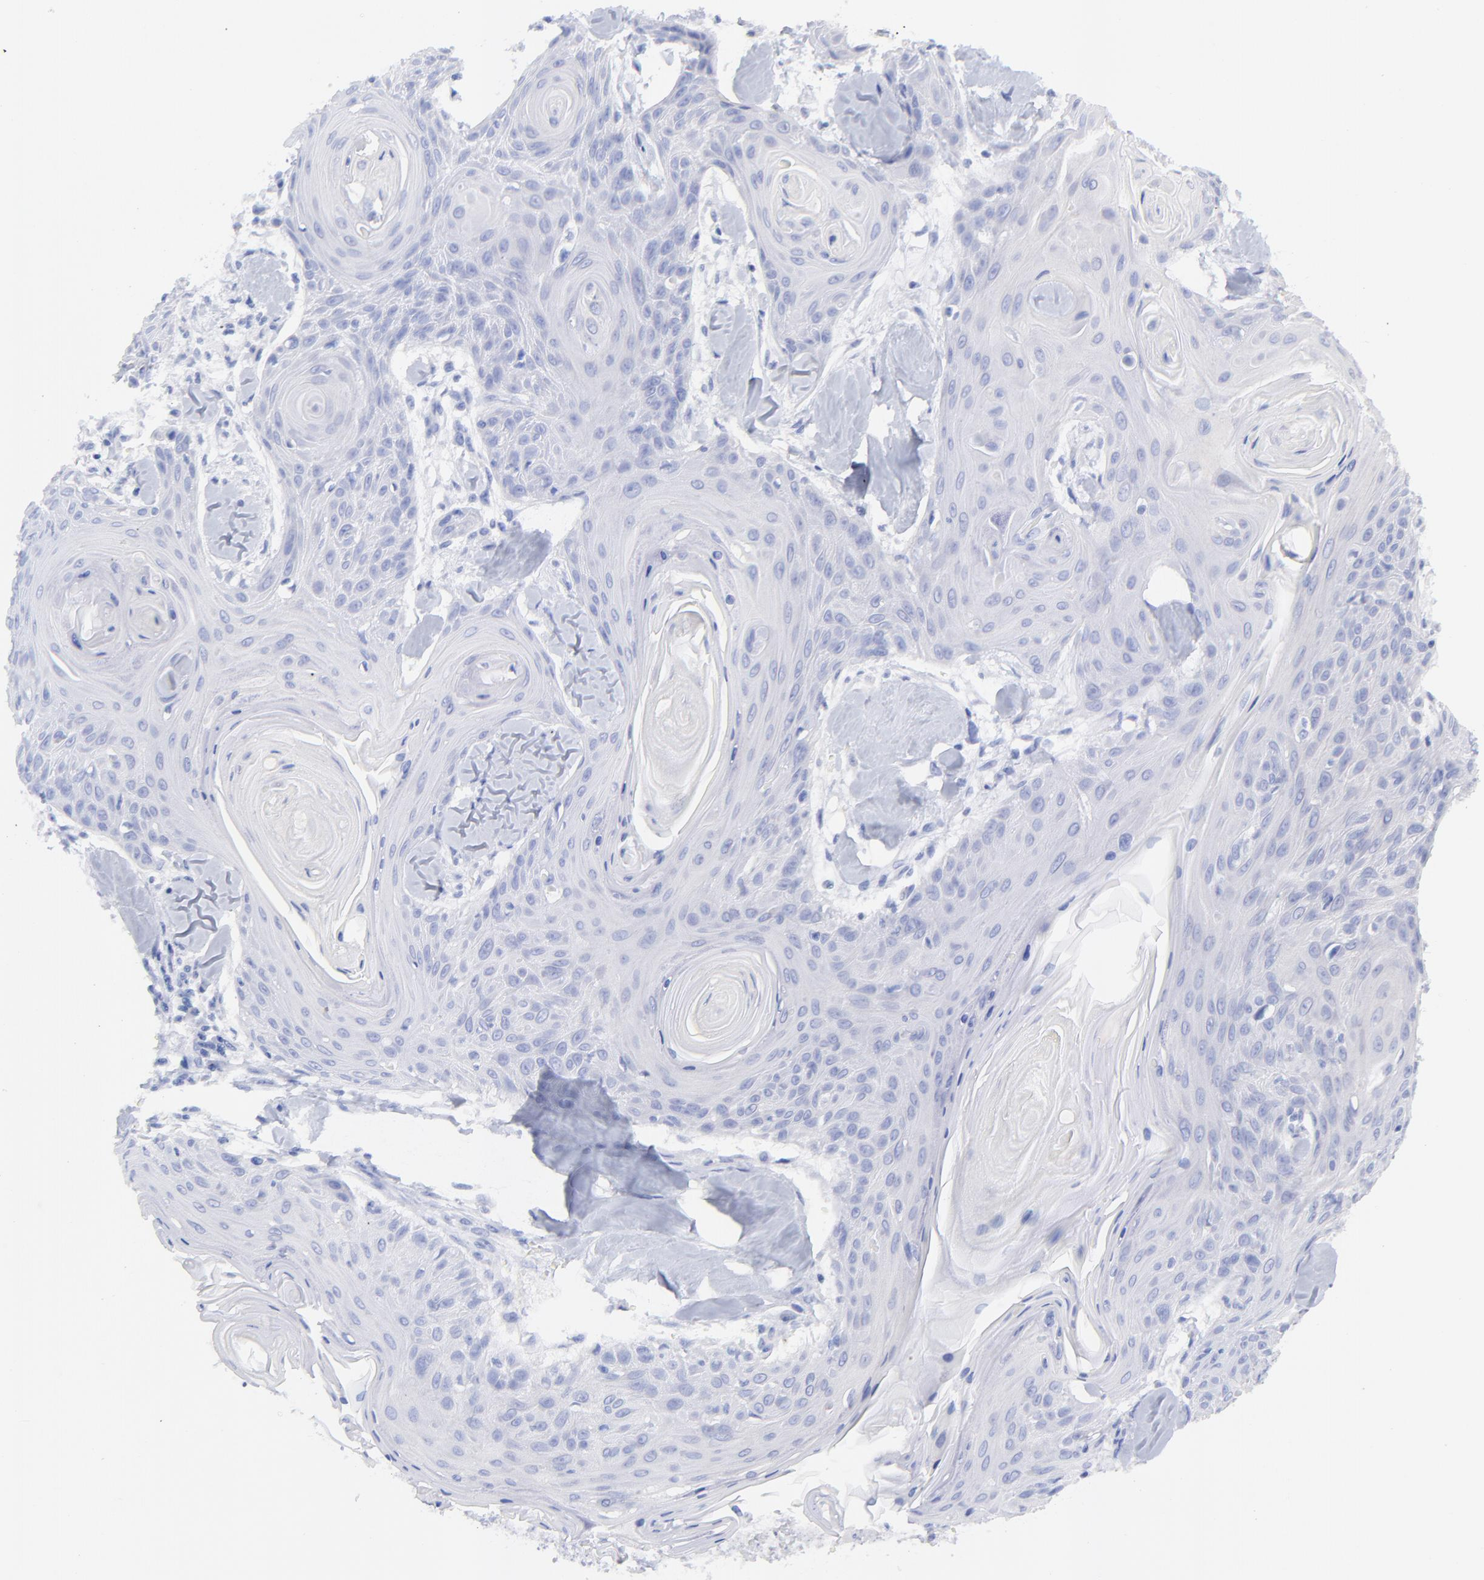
{"staining": {"intensity": "negative", "quantity": "none", "location": "none"}, "tissue": "head and neck cancer", "cell_type": "Tumor cells", "image_type": "cancer", "snomed": [{"axis": "morphology", "description": "Squamous cell carcinoma, NOS"}, {"axis": "morphology", "description": "Squamous cell carcinoma, metastatic, NOS"}, {"axis": "topography", "description": "Lymph node"}, {"axis": "topography", "description": "Salivary gland"}, {"axis": "topography", "description": "Head-Neck"}], "caption": "An immunohistochemistry (IHC) image of head and neck squamous cell carcinoma is shown. There is no staining in tumor cells of head and neck squamous cell carcinoma.", "gene": "CFAP57", "patient": {"sex": "female", "age": 74}}